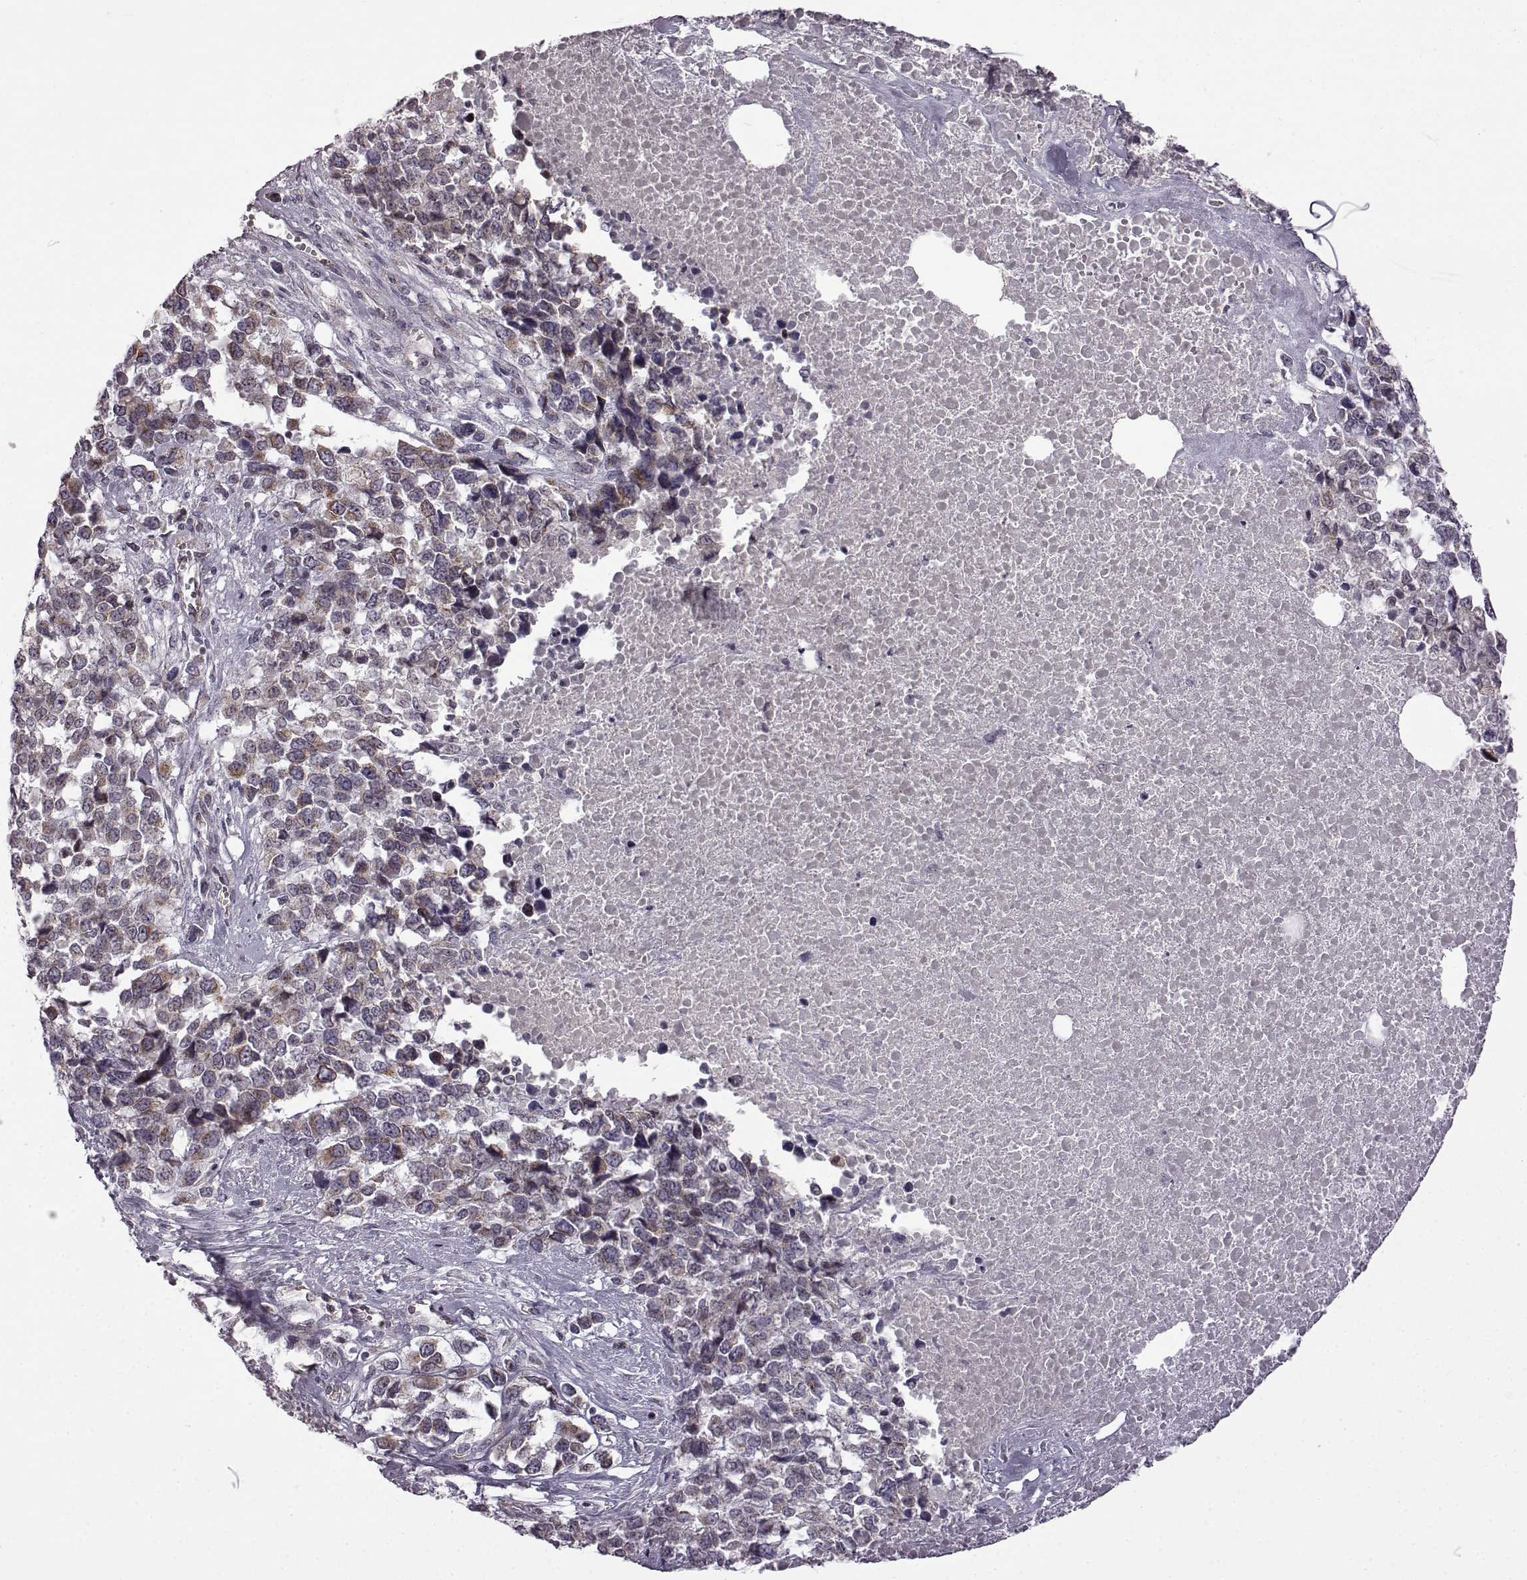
{"staining": {"intensity": "weak", "quantity": "25%-75%", "location": "cytoplasmic/membranous"}, "tissue": "melanoma", "cell_type": "Tumor cells", "image_type": "cancer", "snomed": [{"axis": "morphology", "description": "Malignant melanoma, Metastatic site"}, {"axis": "topography", "description": "Skin"}], "caption": "Protein staining of malignant melanoma (metastatic site) tissue demonstrates weak cytoplasmic/membranous expression in about 25%-75% of tumor cells. (DAB IHC with brightfield microscopy, high magnification).", "gene": "B3GNT6", "patient": {"sex": "male", "age": 84}}